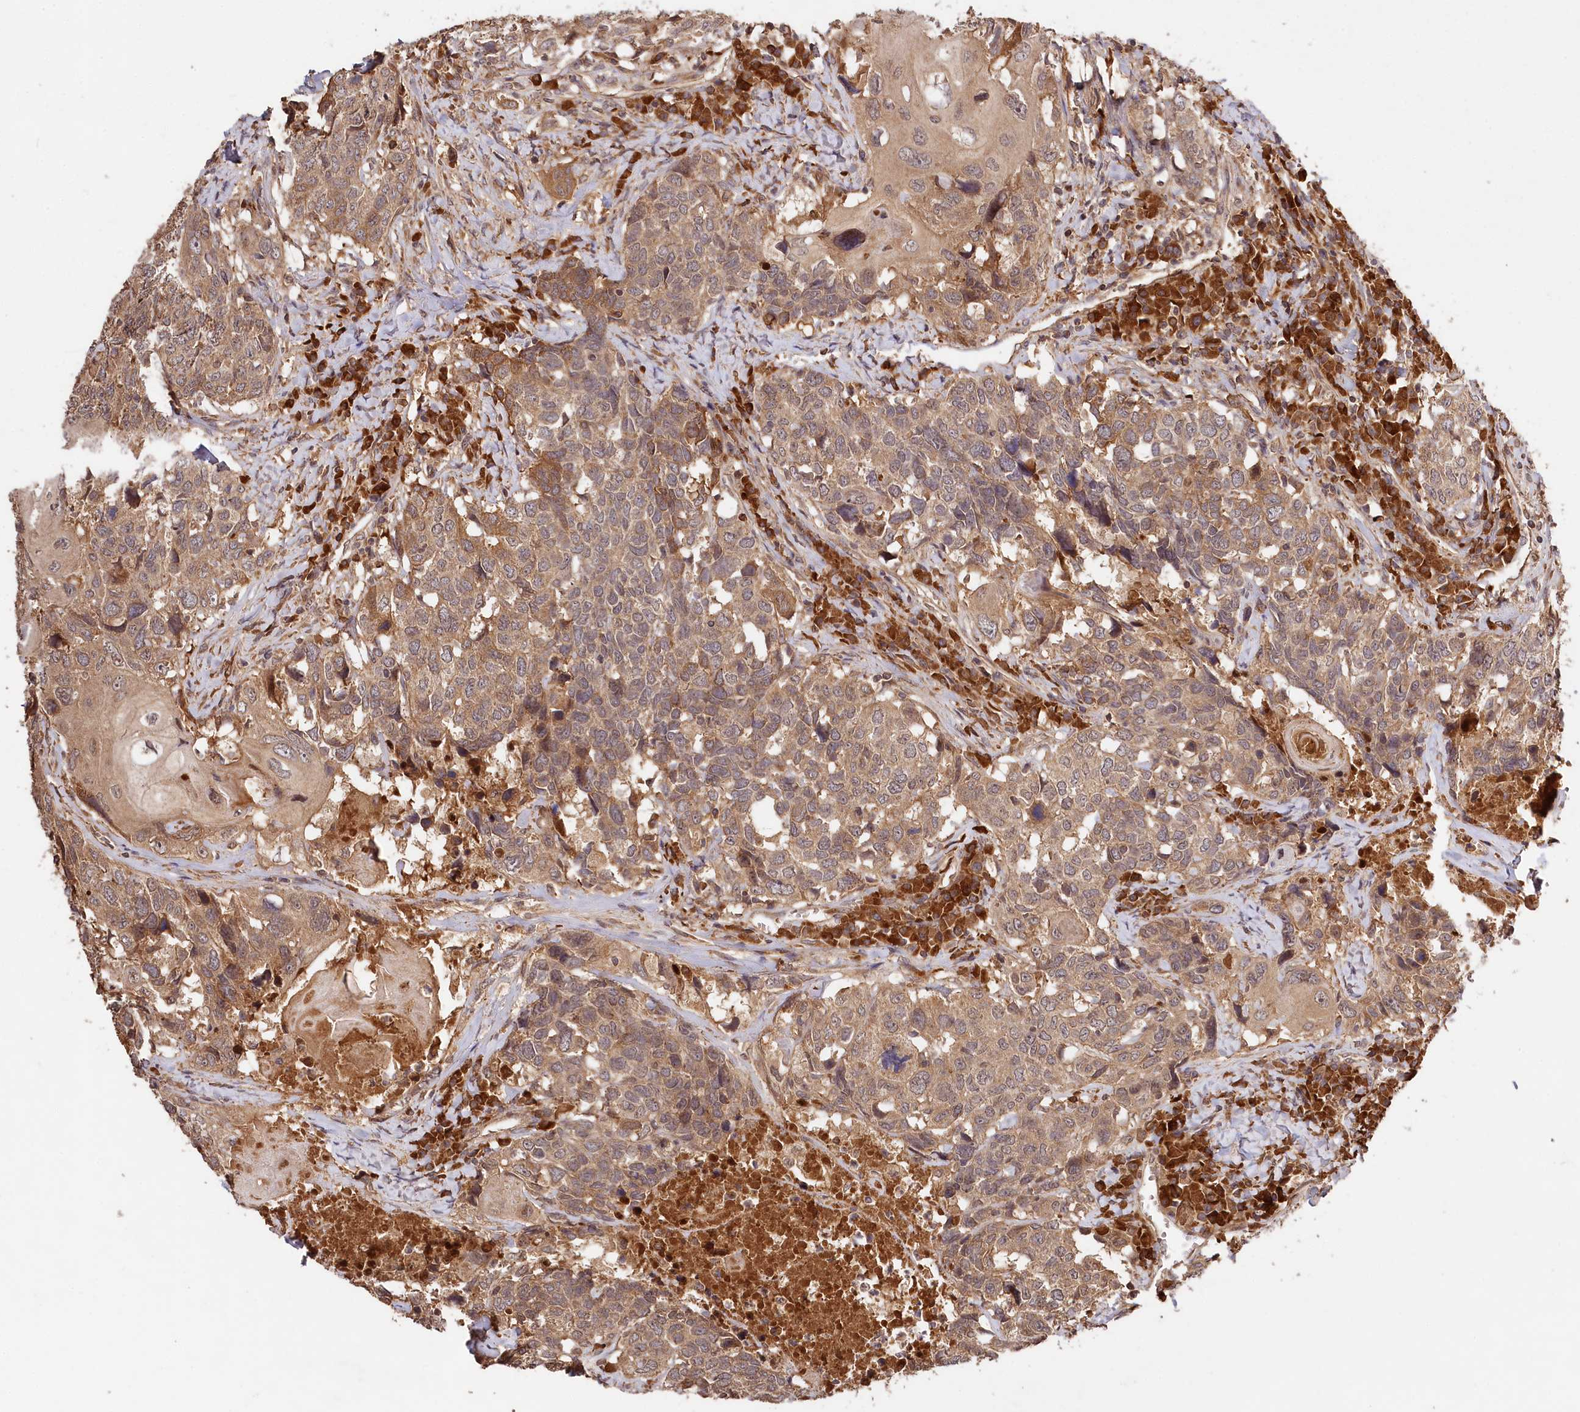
{"staining": {"intensity": "weak", "quantity": ">75%", "location": "cytoplasmic/membranous"}, "tissue": "head and neck cancer", "cell_type": "Tumor cells", "image_type": "cancer", "snomed": [{"axis": "morphology", "description": "Squamous cell carcinoma, NOS"}, {"axis": "topography", "description": "Head-Neck"}], "caption": "Head and neck cancer stained for a protein exhibits weak cytoplasmic/membranous positivity in tumor cells. Immunohistochemistry stains the protein in brown and the nuclei are stained blue.", "gene": "MCF2L2", "patient": {"sex": "male", "age": 66}}